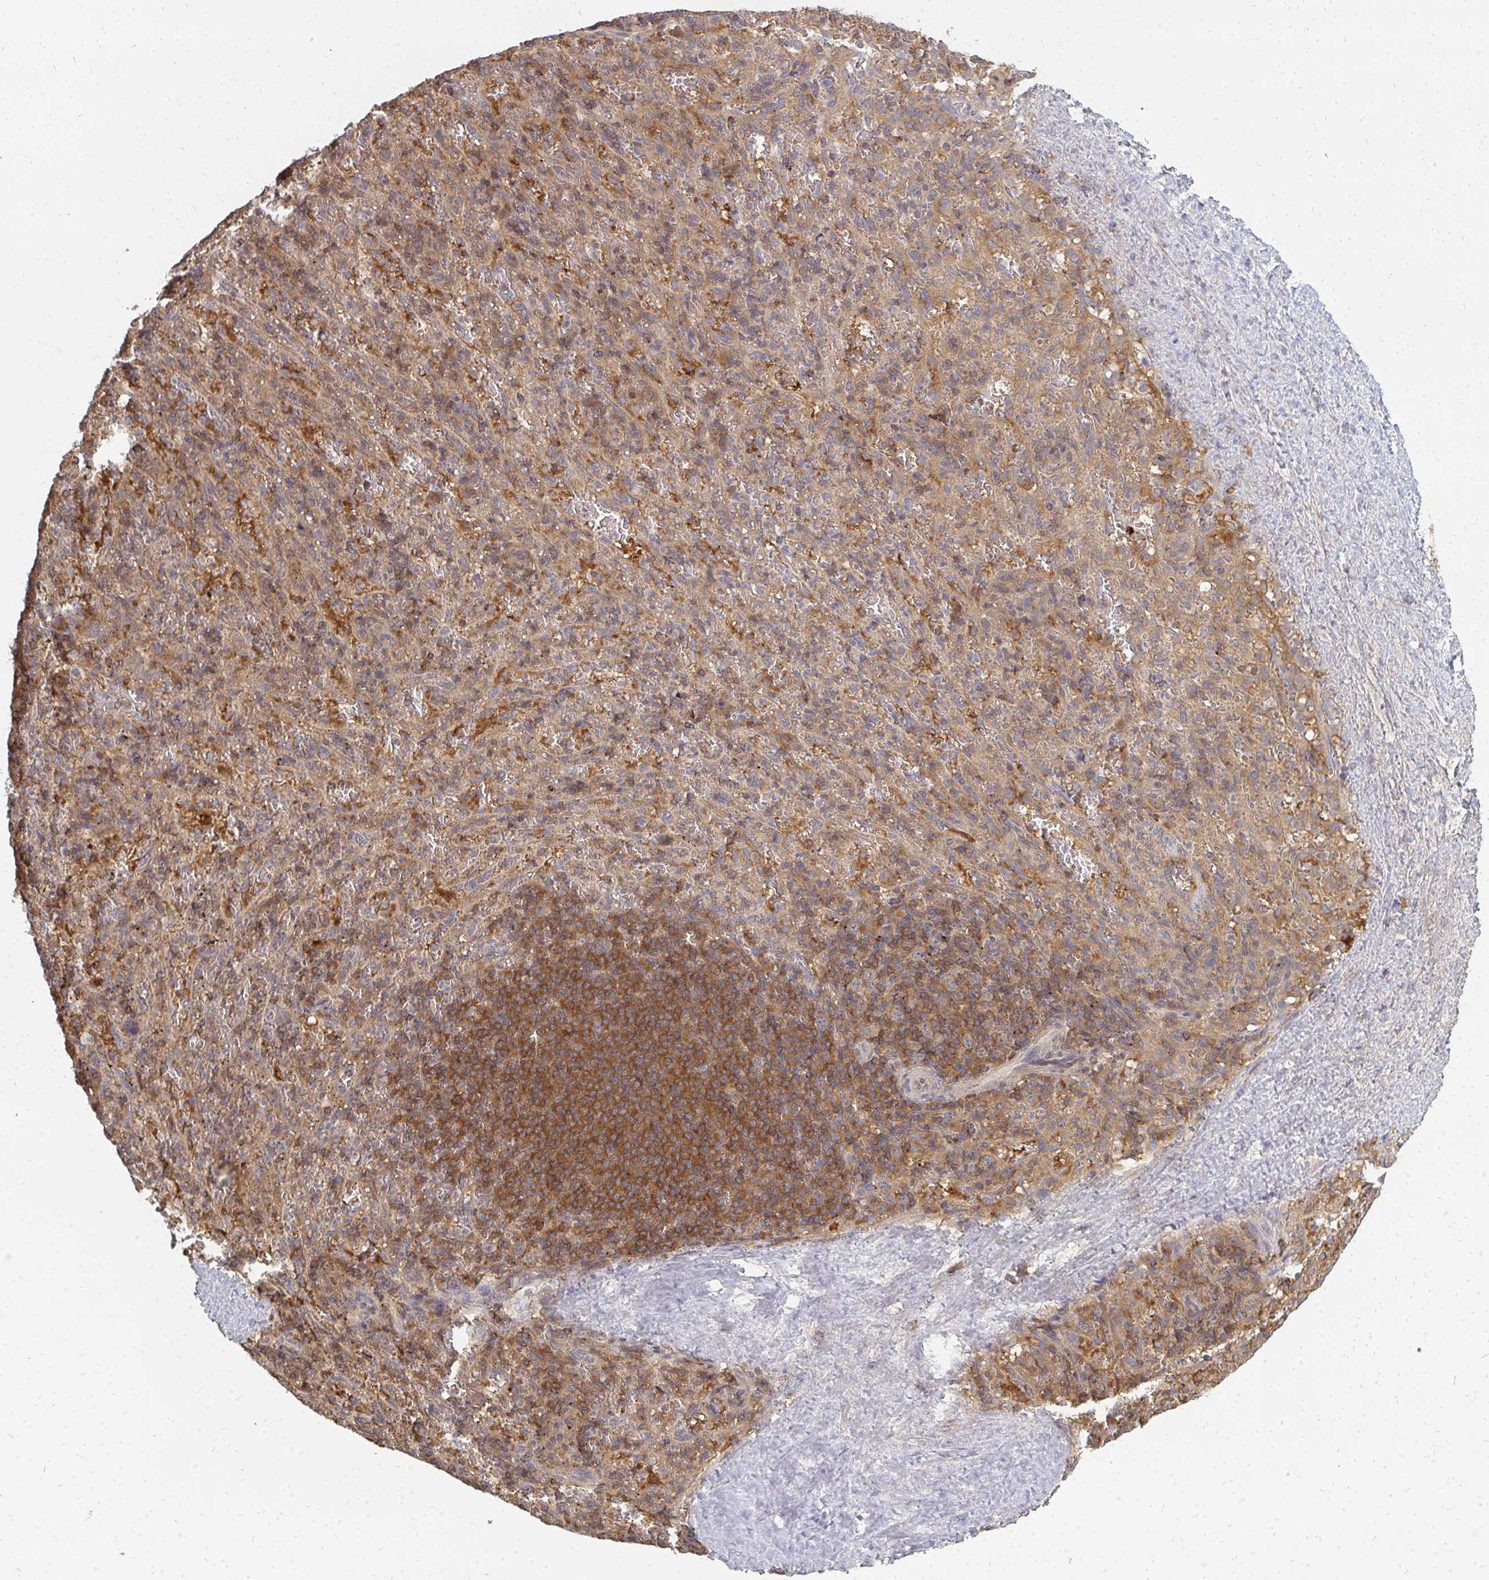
{"staining": {"intensity": "weak", "quantity": "25%-75%", "location": "cytoplasmic/membranous"}, "tissue": "spleen", "cell_type": "Cells in red pulp", "image_type": "normal", "snomed": [{"axis": "morphology", "description": "Normal tissue, NOS"}, {"axis": "topography", "description": "Spleen"}], "caption": "The photomicrograph displays immunohistochemical staining of unremarkable spleen. There is weak cytoplasmic/membranous positivity is identified in approximately 25%-75% of cells in red pulp.", "gene": "ZNF285", "patient": {"sex": "male", "age": 57}}